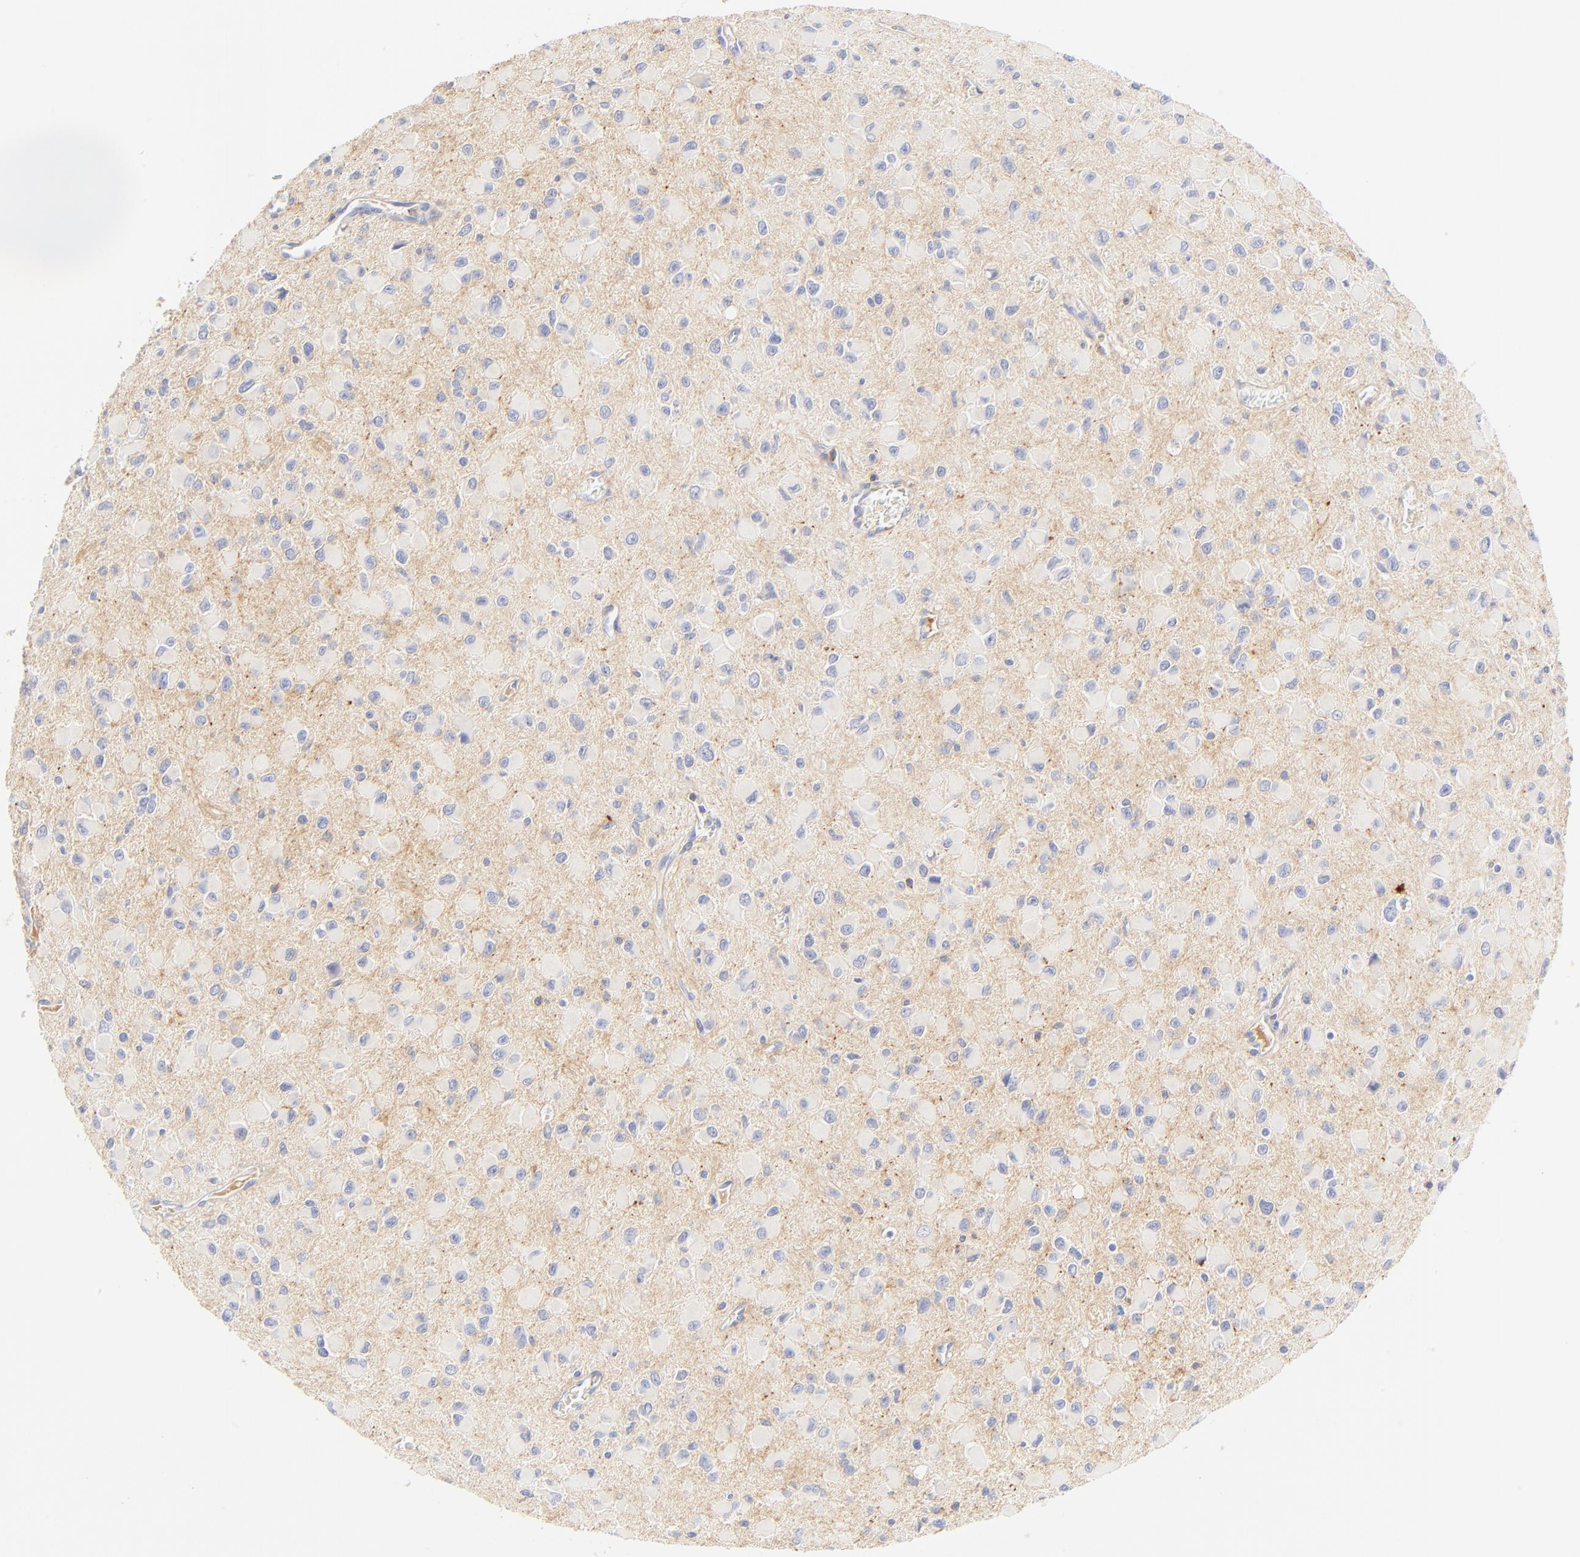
{"staining": {"intensity": "negative", "quantity": "none", "location": "none"}, "tissue": "glioma", "cell_type": "Tumor cells", "image_type": "cancer", "snomed": [{"axis": "morphology", "description": "Glioma, malignant, Low grade"}, {"axis": "topography", "description": "Brain"}], "caption": "An image of low-grade glioma (malignant) stained for a protein demonstrates no brown staining in tumor cells.", "gene": "MDGA2", "patient": {"sex": "male", "age": 42}}